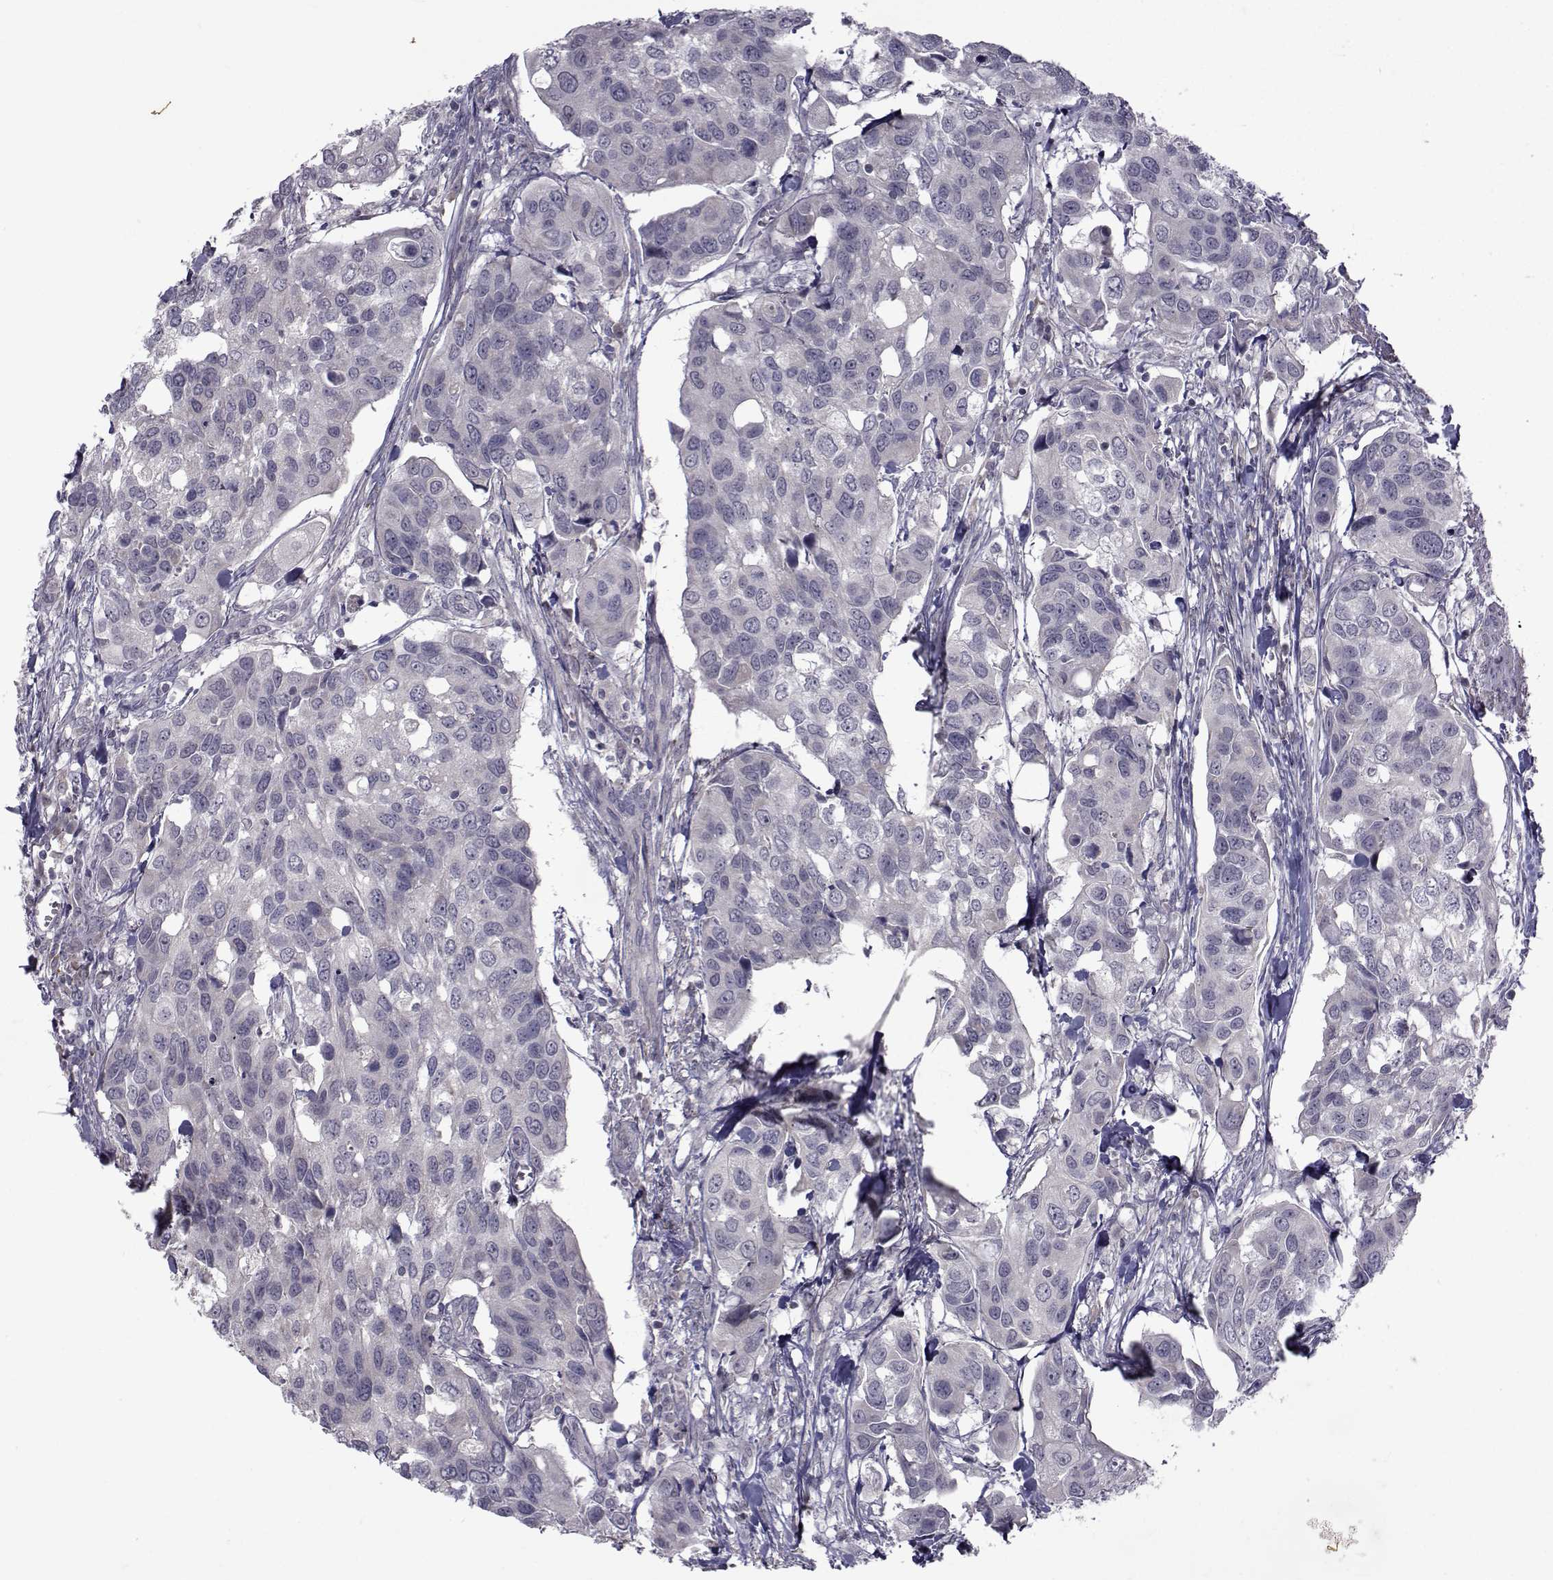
{"staining": {"intensity": "negative", "quantity": "none", "location": "none"}, "tissue": "urothelial cancer", "cell_type": "Tumor cells", "image_type": "cancer", "snomed": [{"axis": "morphology", "description": "Urothelial carcinoma, High grade"}, {"axis": "topography", "description": "Urinary bladder"}], "caption": "IHC histopathology image of neoplastic tissue: urothelial cancer stained with DAB (3,3'-diaminobenzidine) exhibits no significant protein positivity in tumor cells.", "gene": "FDXR", "patient": {"sex": "male", "age": 60}}